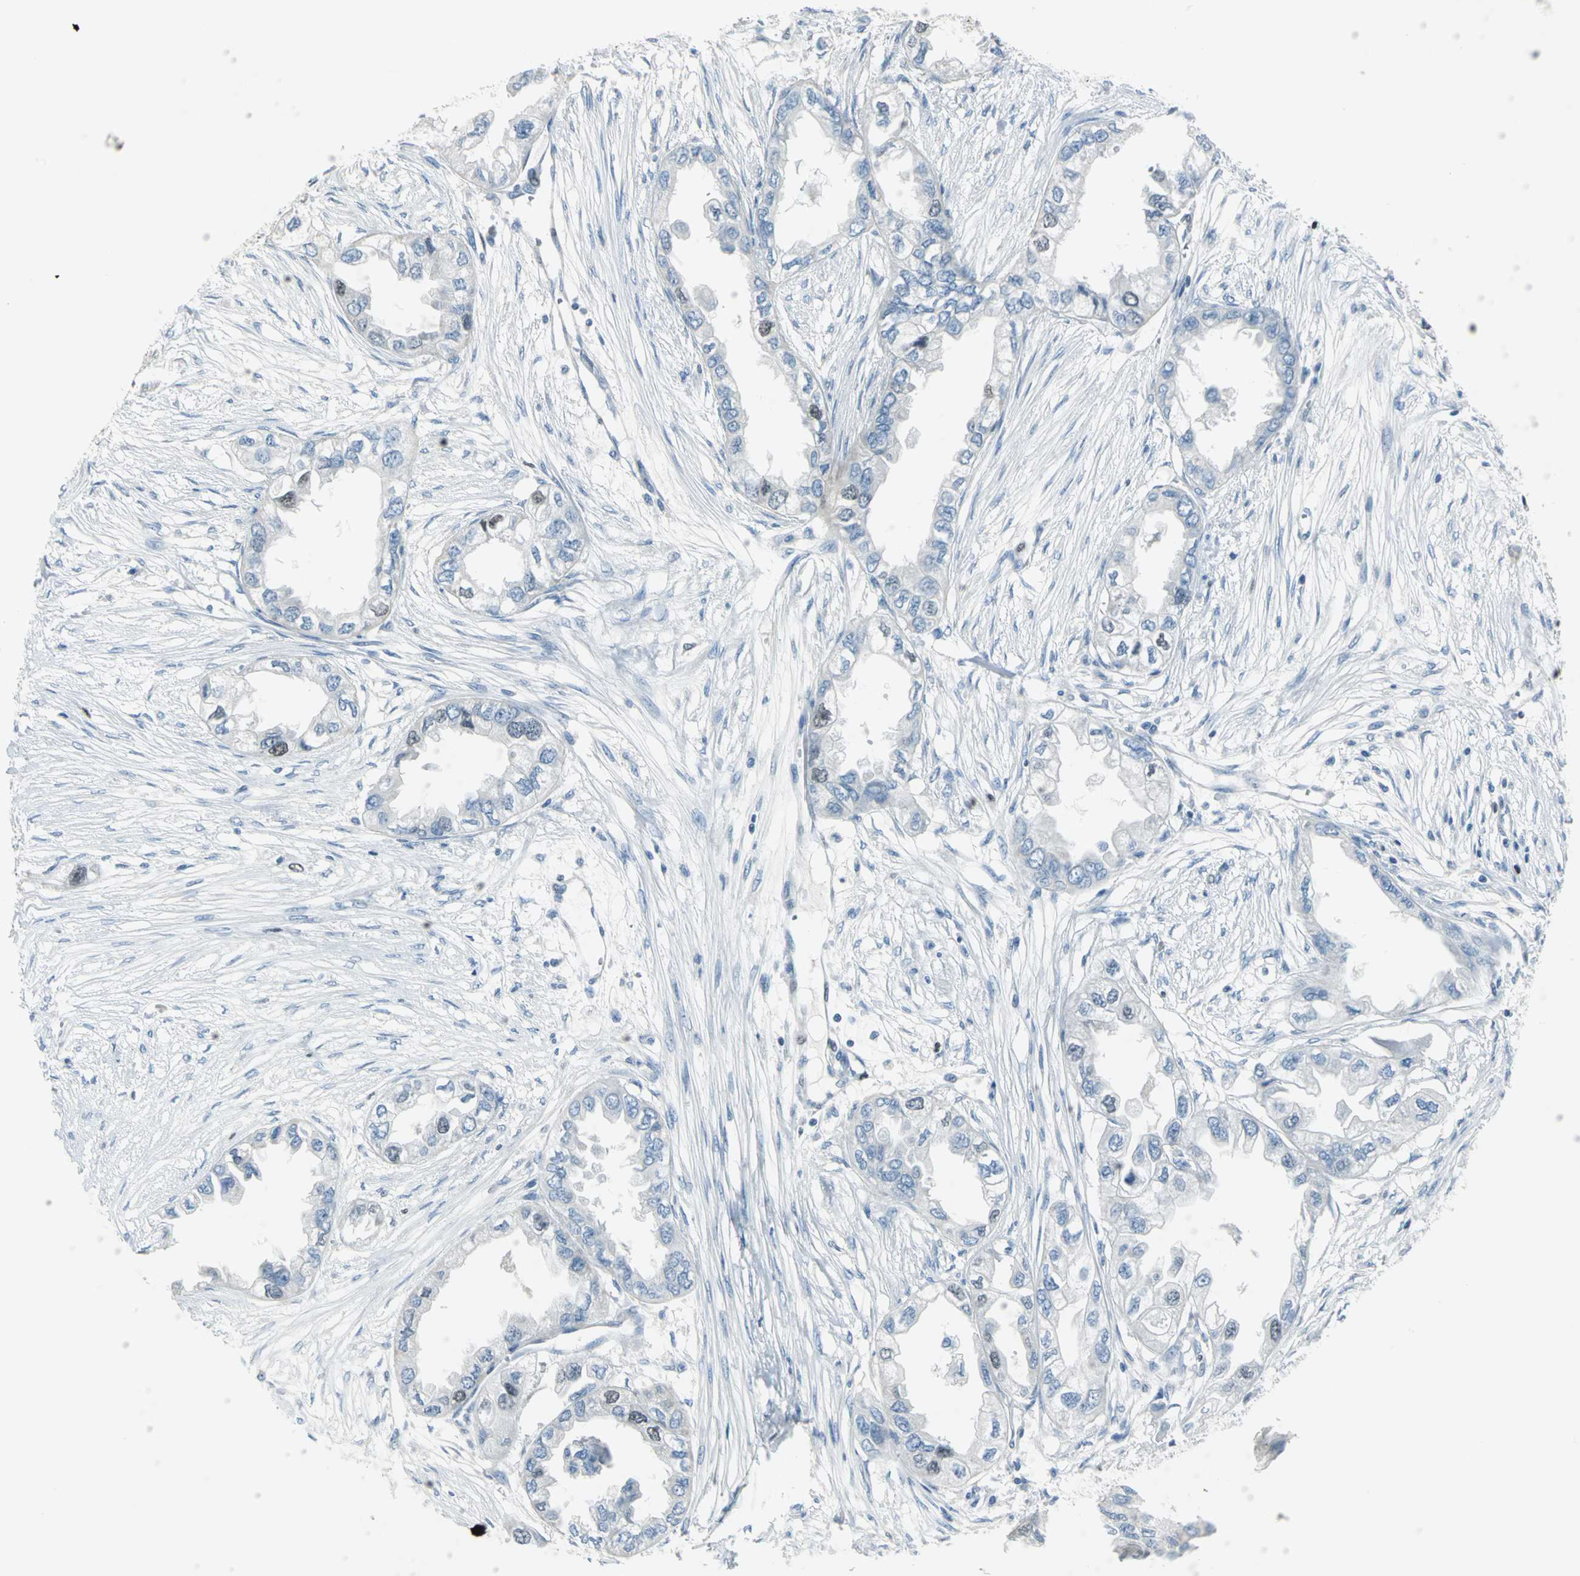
{"staining": {"intensity": "weak", "quantity": "<25%", "location": "nuclear"}, "tissue": "endometrial cancer", "cell_type": "Tumor cells", "image_type": "cancer", "snomed": [{"axis": "morphology", "description": "Adenocarcinoma, NOS"}, {"axis": "topography", "description": "Endometrium"}], "caption": "Endometrial cancer (adenocarcinoma) stained for a protein using immunohistochemistry demonstrates no expression tumor cells.", "gene": "MCM3", "patient": {"sex": "female", "age": 67}}